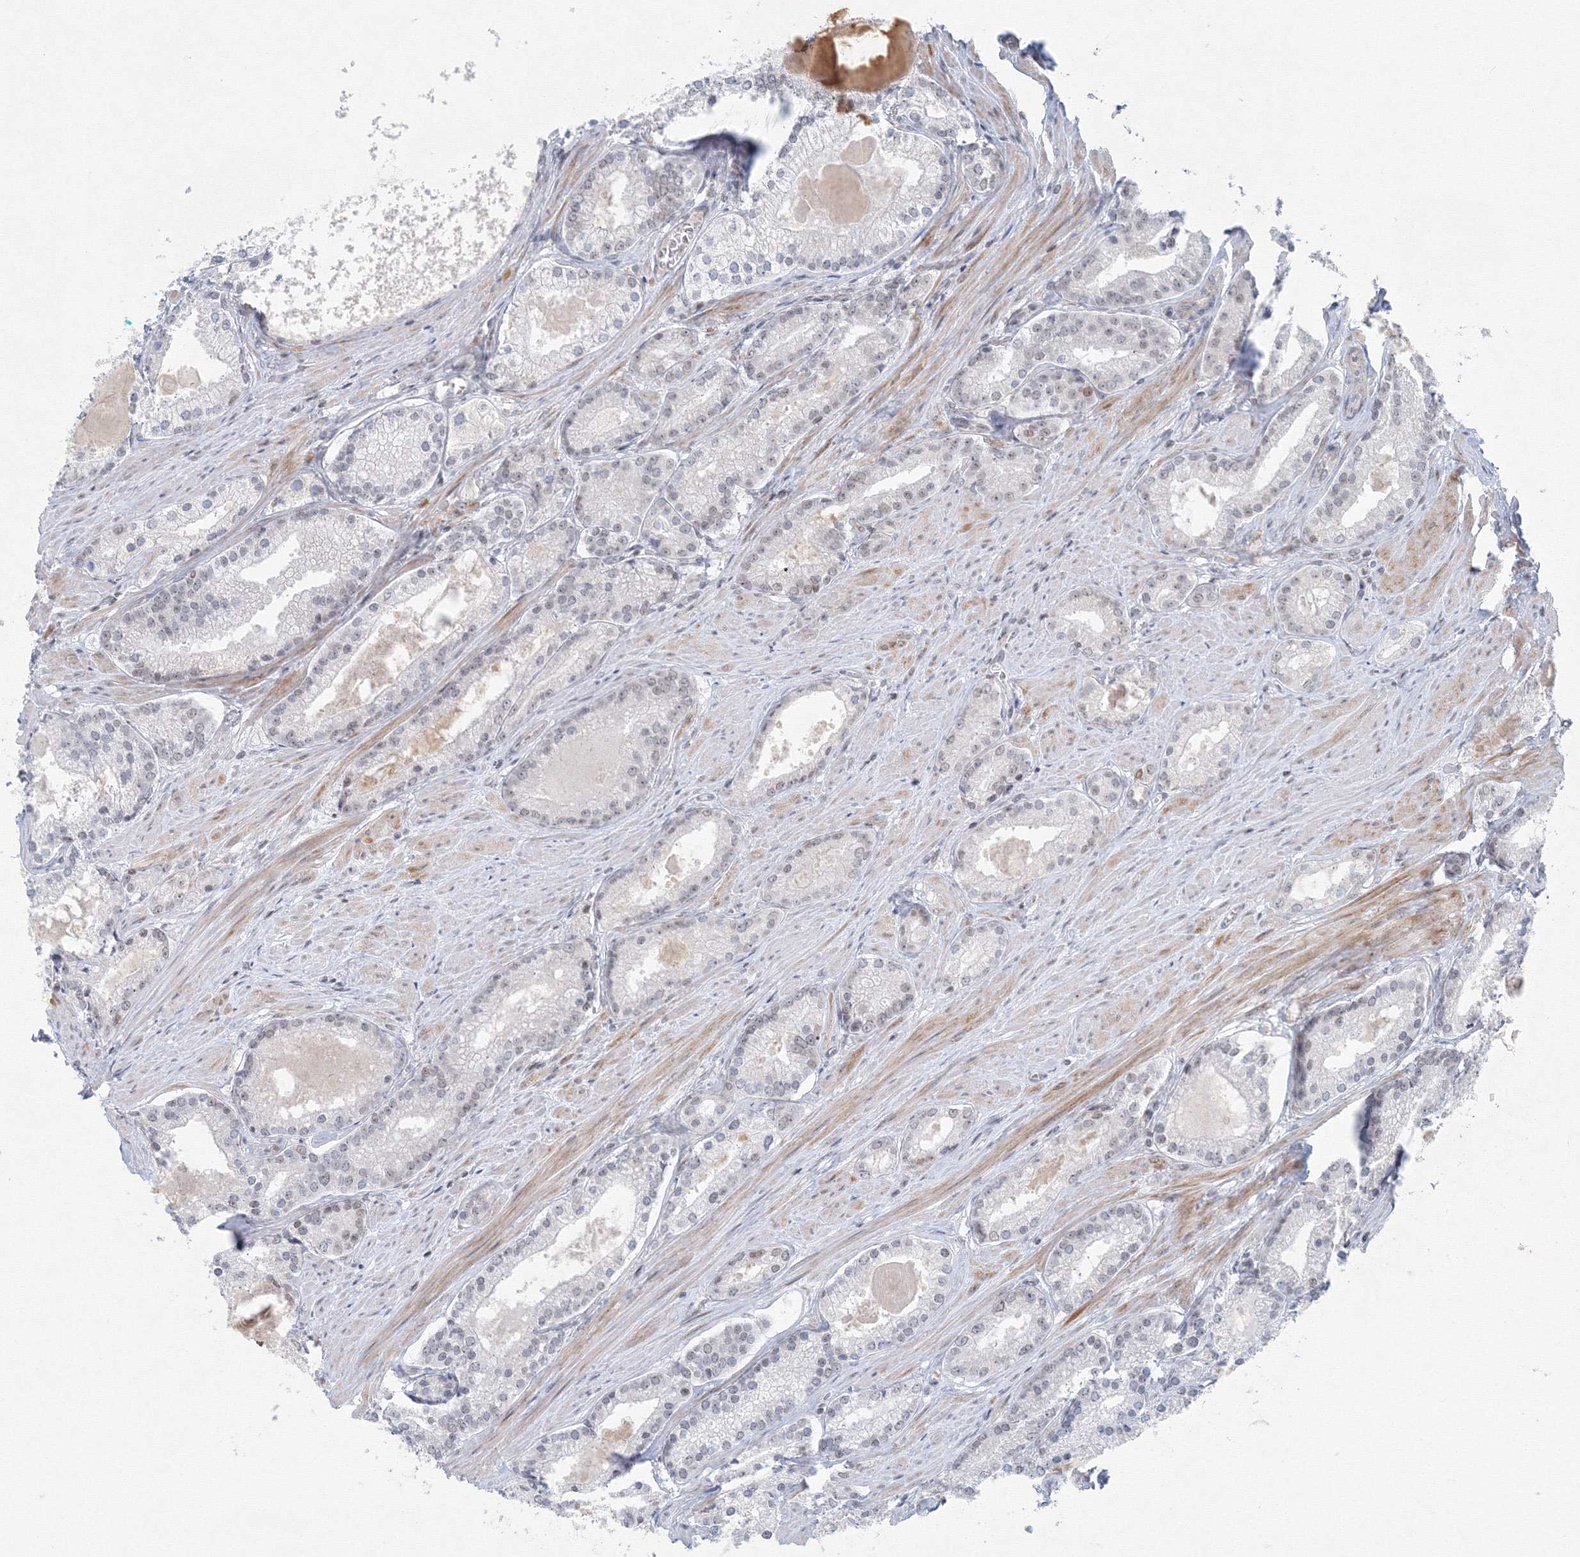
{"staining": {"intensity": "negative", "quantity": "none", "location": "none"}, "tissue": "prostate cancer", "cell_type": "Tumor cells", "image_type": "cancer", "snomed": [{"axis": "morphology", "description": "Adenocarcinoma, Low grade"}, {"axis": "topography", "description": "Prostate"}], "caption": "This is an immunohistochemistry image of prostate cancer. There is no staining in tumor cells.", "gene": "KIF4A", "patient": {"sex": "male", "age": 54}}